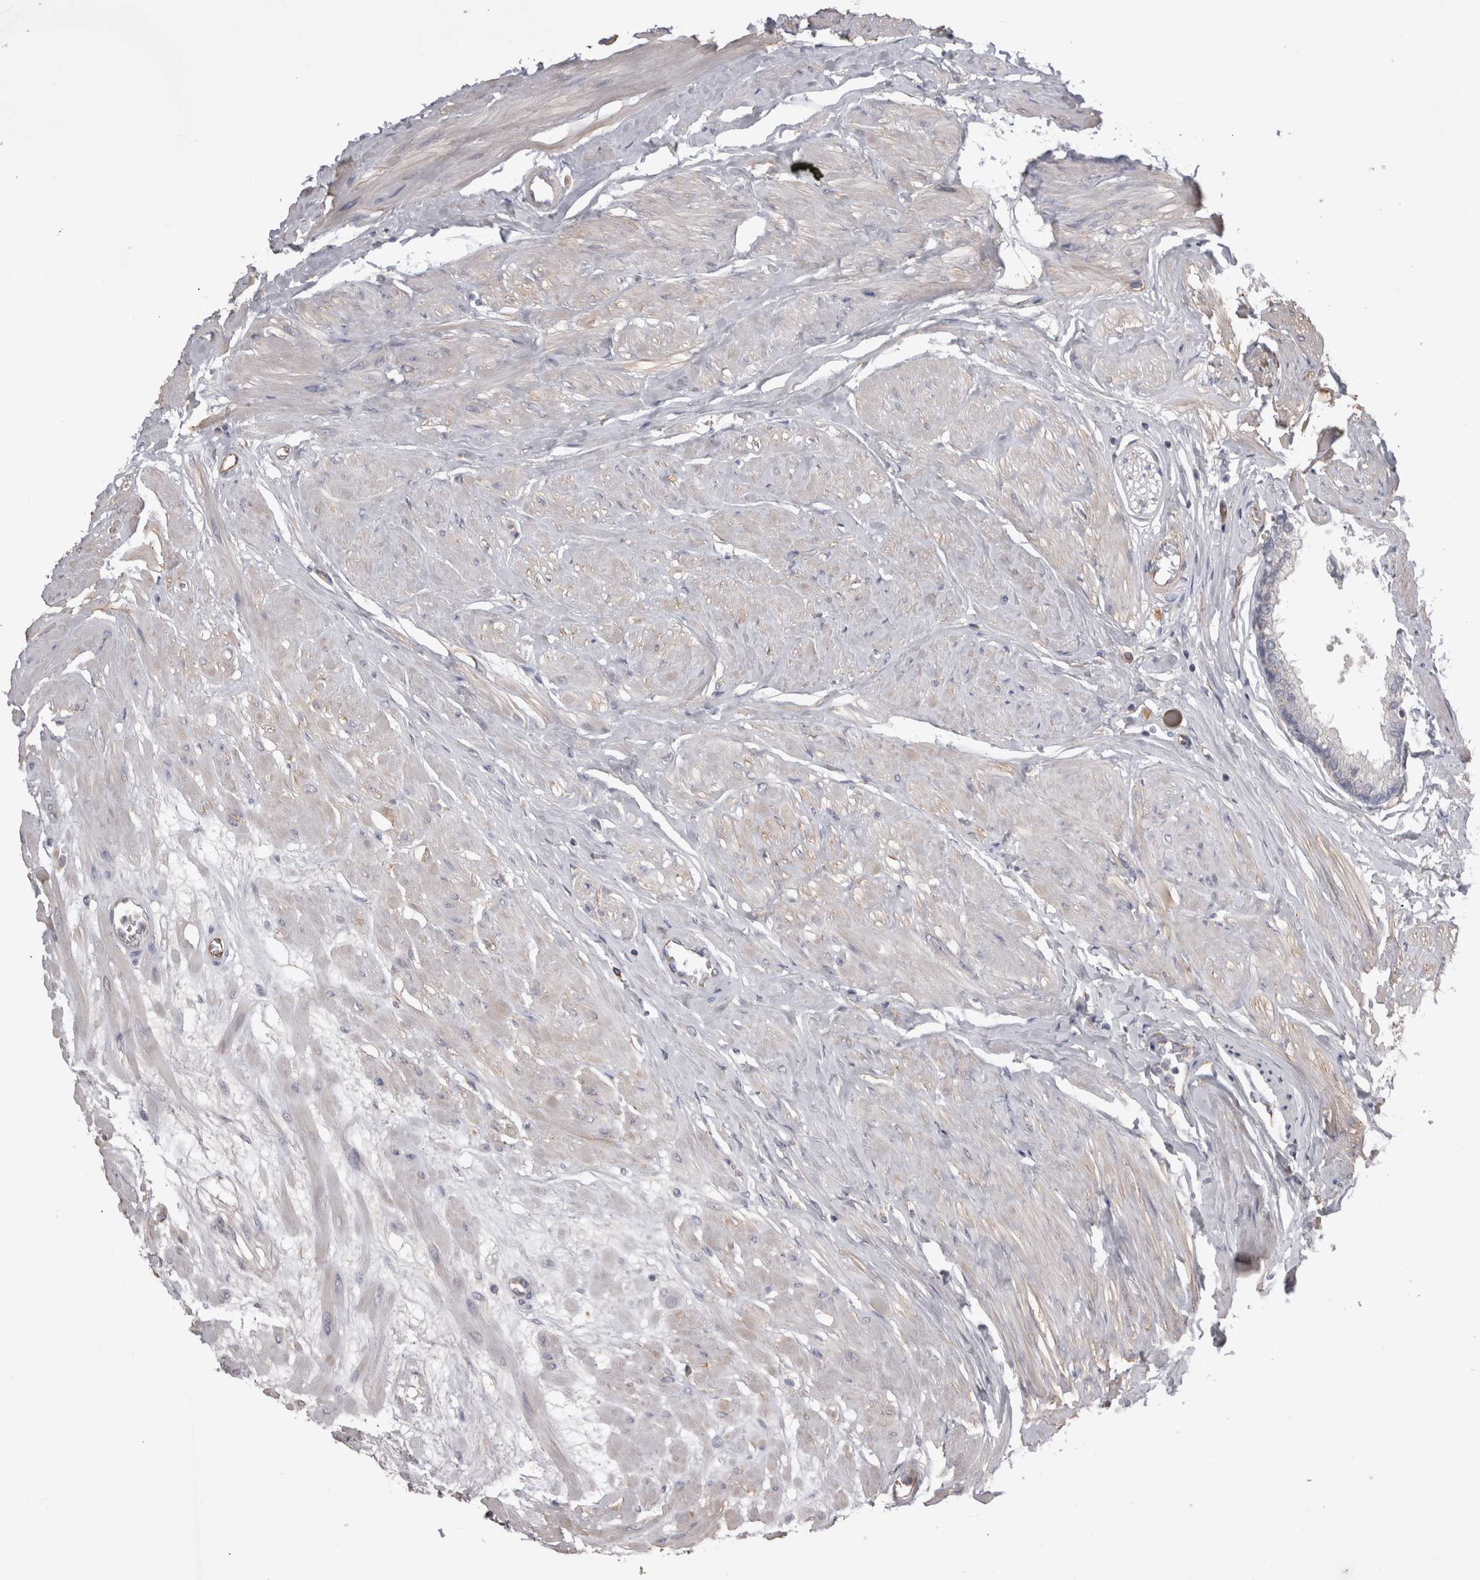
{"staining": {"intensity": "weak", "quantity": "<25%", "location": "cytoplasmic/membranous"}, "tissue": "seminal vesicle", "cell_type": "Glandular cells", "image_type": "normal", "snomed": [{"axis": "morphology", "description": "Normal tissue, NOS"}, {"axis": "topography", "description": "Prostate"}, {"axis": "topography", "description": "Seminal veicle"}], "caption": "A photomicrograph of human seminal vesicle is negative for staining in glandular cells. Brightfield microscopy of IHC stained with DAB (brown) and hematoxylin (blue), captured at high magnification.", "gene": "STRADB", "patient": {"sex": "male", "age": 60}}